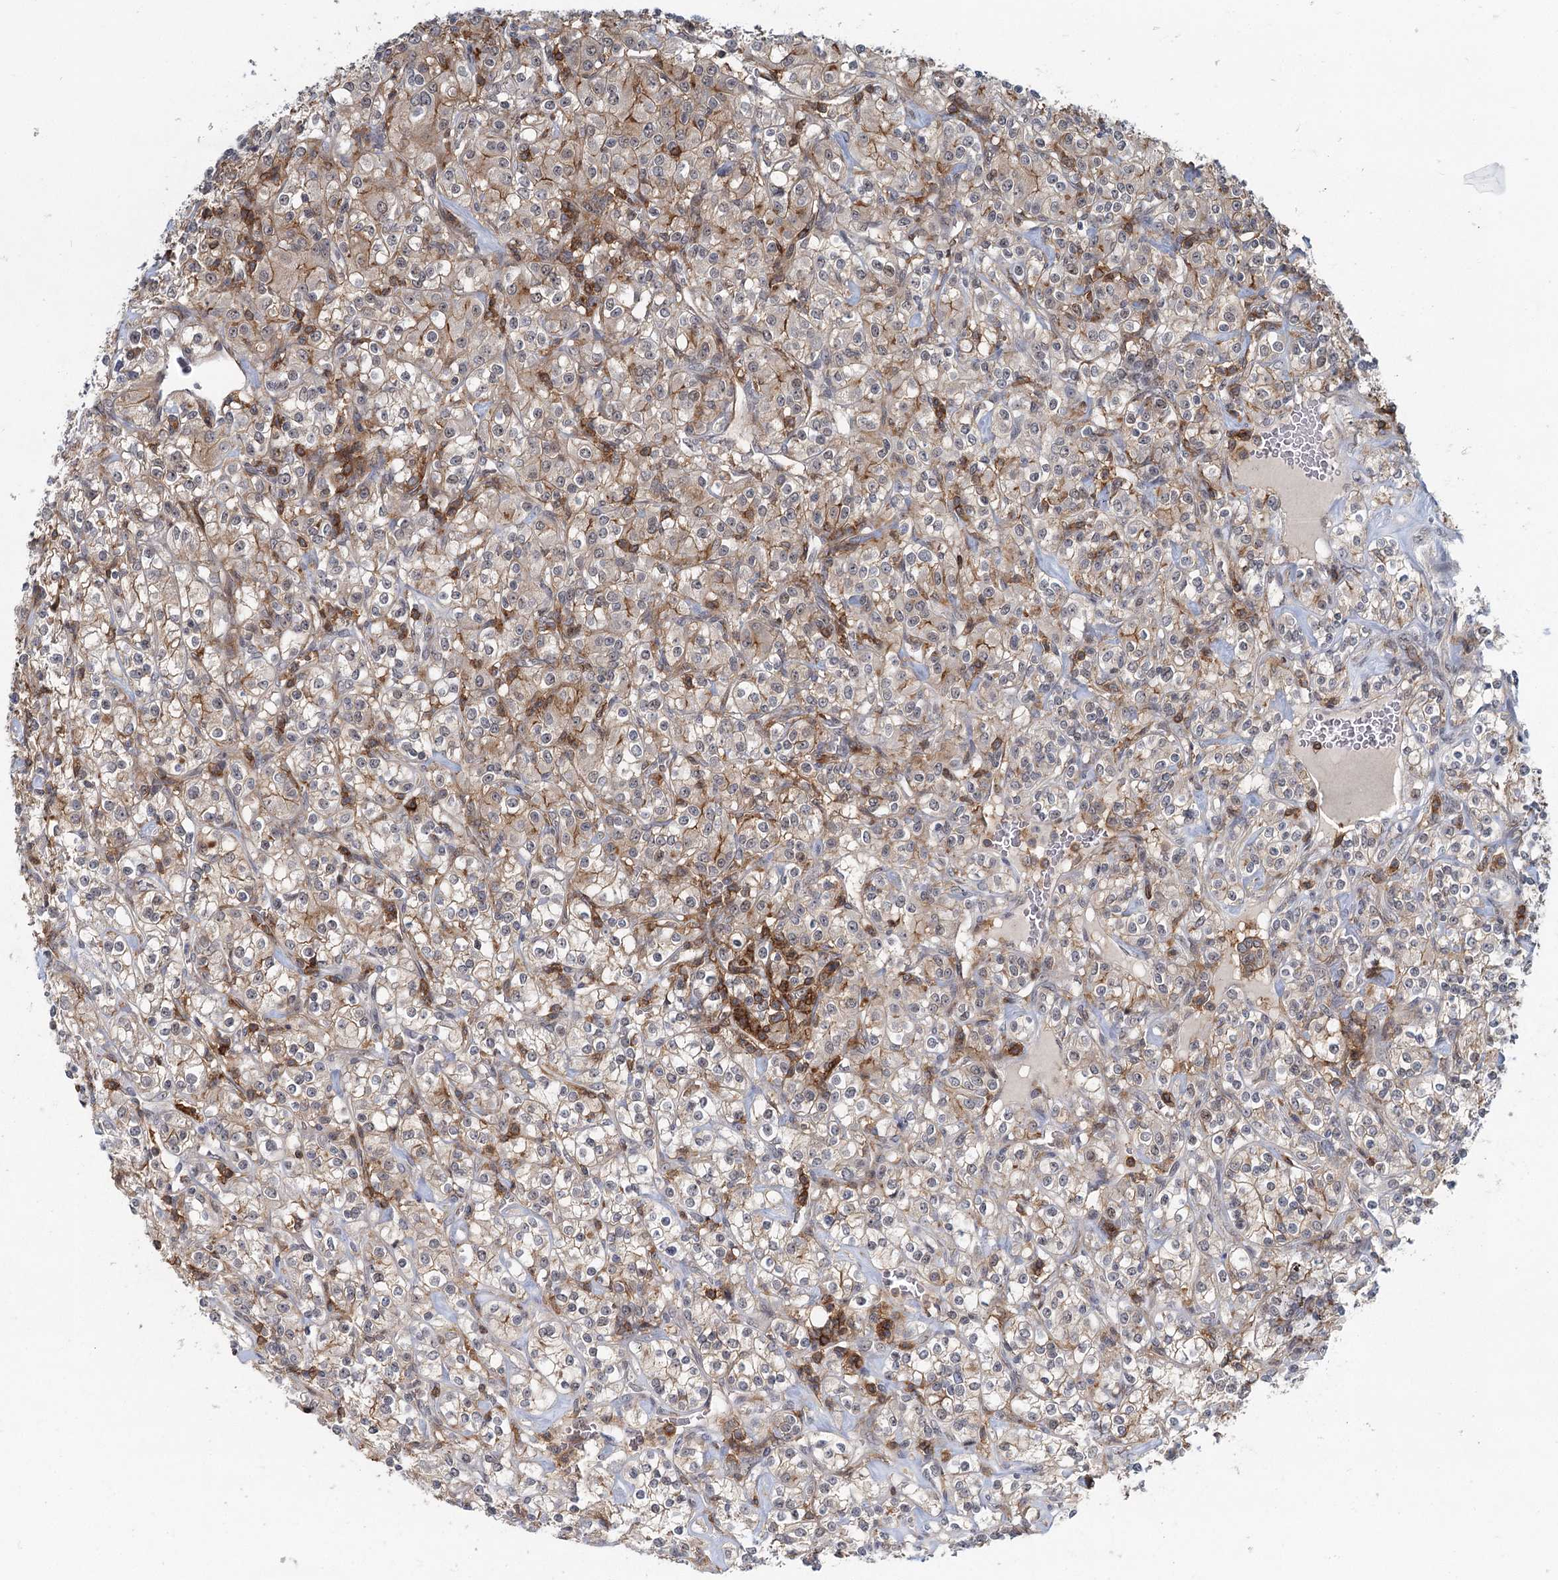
{"staining": {"intensity": "weak", "quantity": "<25%", "location": "cytoplasmic/membranous"}, "tissue": "renal cancer", "cell_type": "Tumor cells", "image_type": "cancer", "snomed": [{"axis": "morphology", "description": "Adenocarcinoma, NOS"}, {"axis": "topography", "description": "Kidney"}], "caption": "Tumor cells are negative for brown protein staining in adenocarcinoma (renal). (DAB (3,3'-diaminobenzidine) immunohistochemistry (IHC) with hematoxylin counter stain).", "gene": "CDC42SE2", "patient": {"sex": "male", "age": 77}}